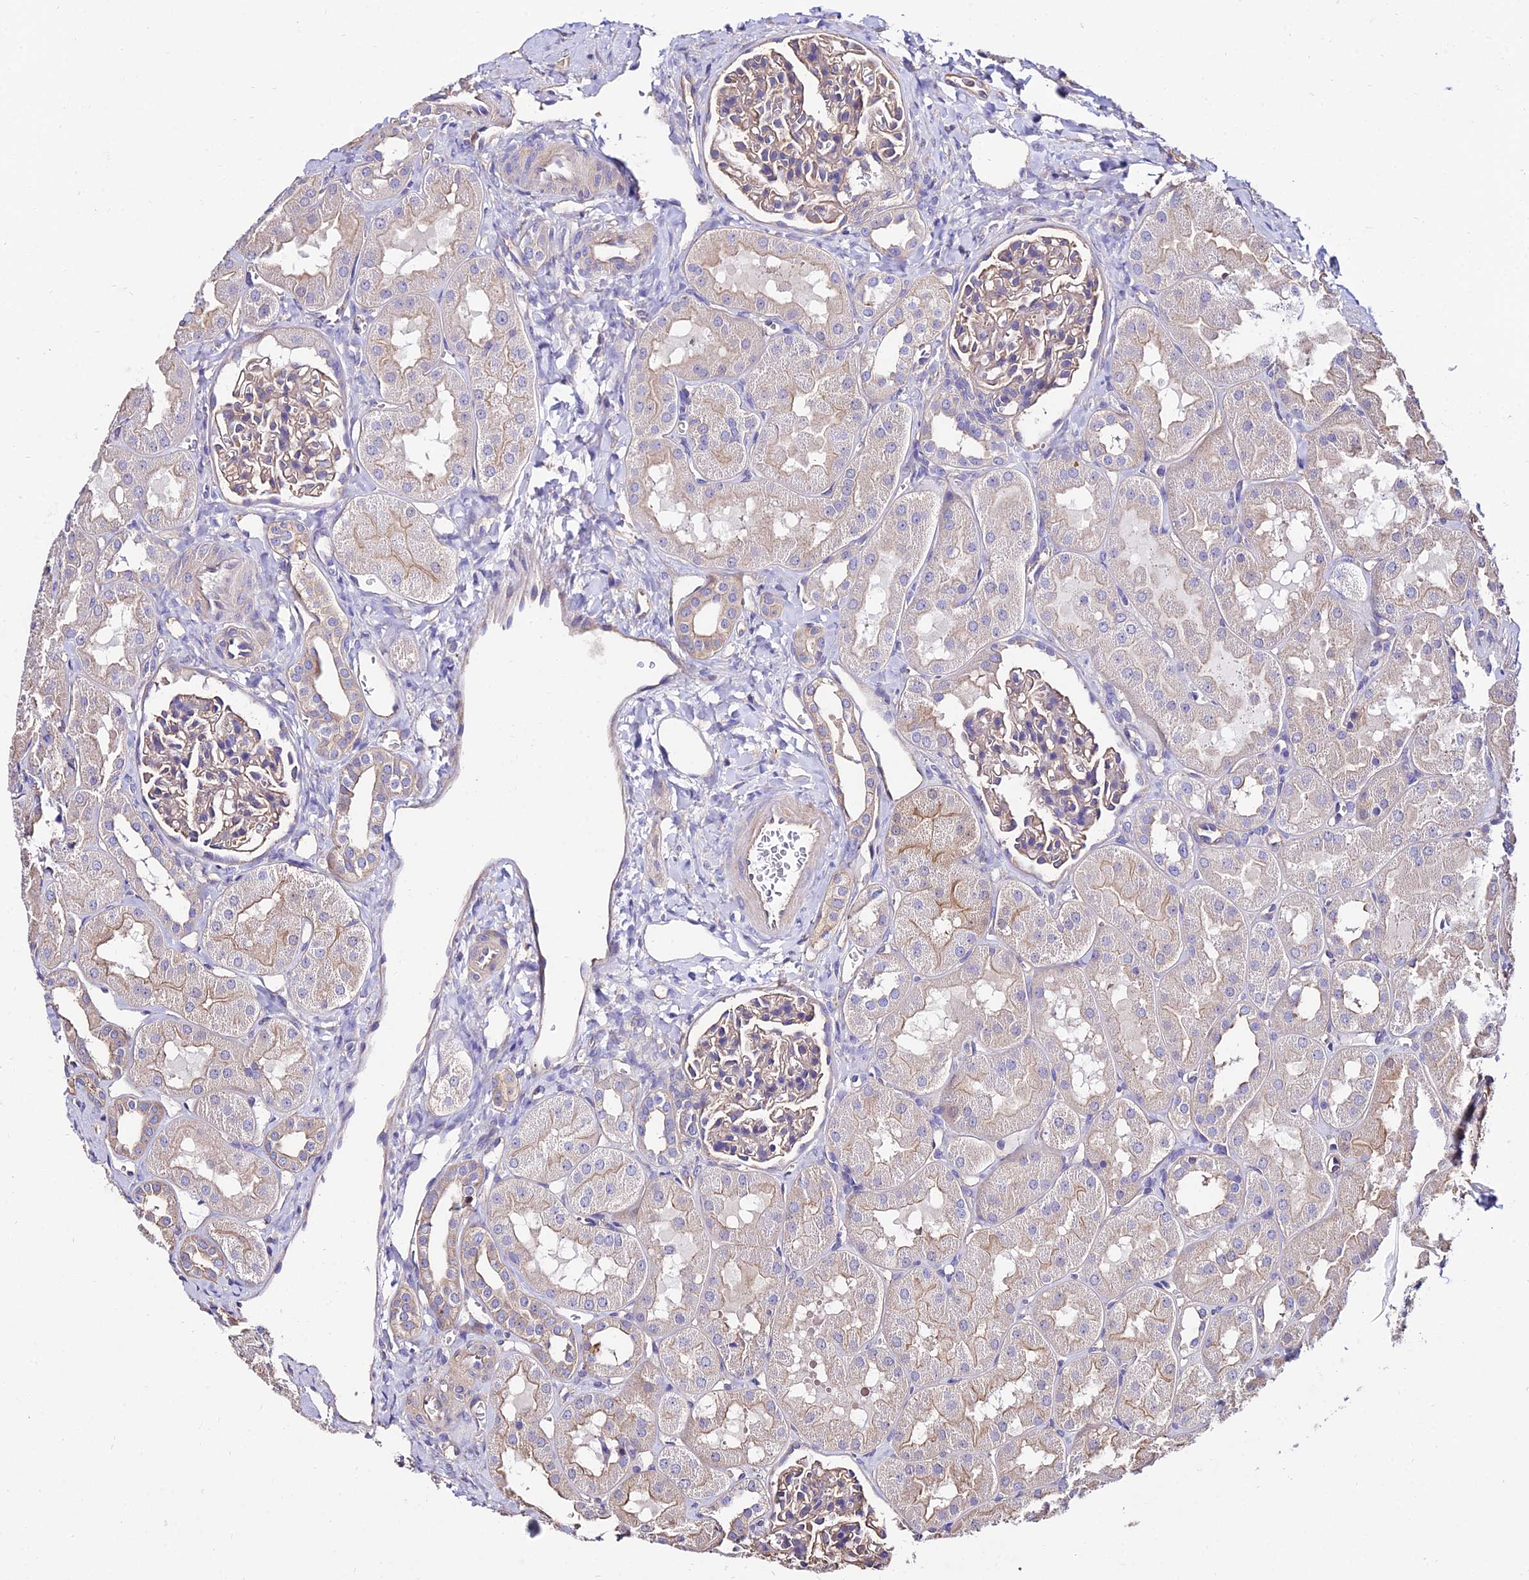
{"staining": {"intensity": "weak", "quantity": "25%-75%", "location": "cytoplasmic/membranous"}, "tissue": "kidney", "cell_type": "Cells in glomeruli", "image_type": "normal", "snomed": [{"axis": "morphology", "description": "Normal tissue, NOS"}, {"axis": "topography", "description": "Kidney"}, {"axis": "topography", "description": "Urinary bladder"}], "caption": "Human kidney stained with a brown dye demonstrates weak cytoplasmic/membranous positive staining in approximately 25%-75% of cells in glomeruli.", "gene": "CALM1", "patient": {"sex": "male", "age": 16}}